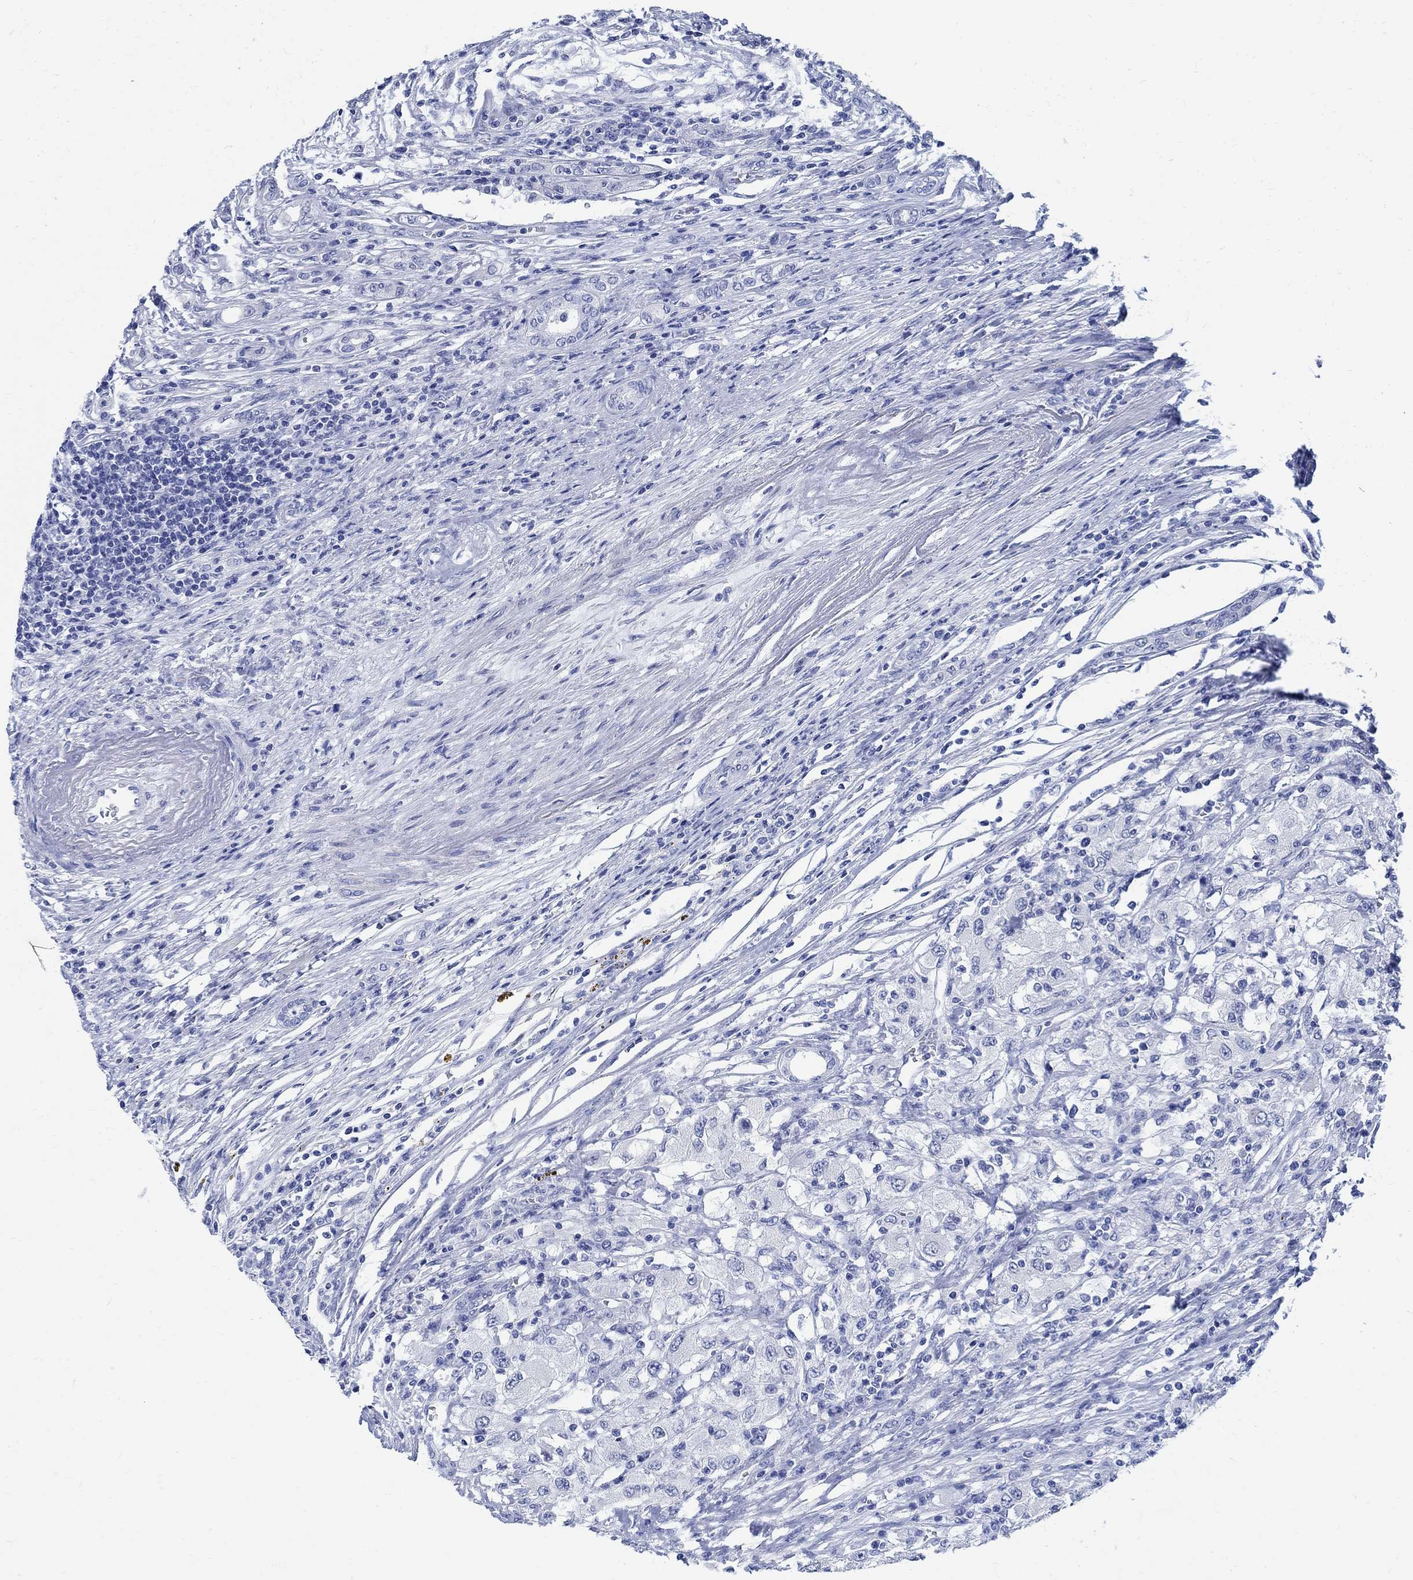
{"staining": {"intensity": "negative", "quantity": "none", "location": "none"}, "tissue": "renal cancer", "cell_type": "Tumor cells", "image_type": "cancer", "snomed": [{"axis": "morphology", "description": "Adenocarcinoma, NOS"}, {"axis": "topography", "description": "Kidney"}], "caption": "An IHC histopathology image of renal cancer (adenocarcinoma) is shown. There is no staining in tumor cells of renal cancer (adenocarcinoma). Brightfield microscopy of immunohistochemistry stained with DAB (brown) and hematoxylin (blue), captured at high magnification.", "gene": "CAMK2N1", "patient": {"sex": "female", "age": 67}}